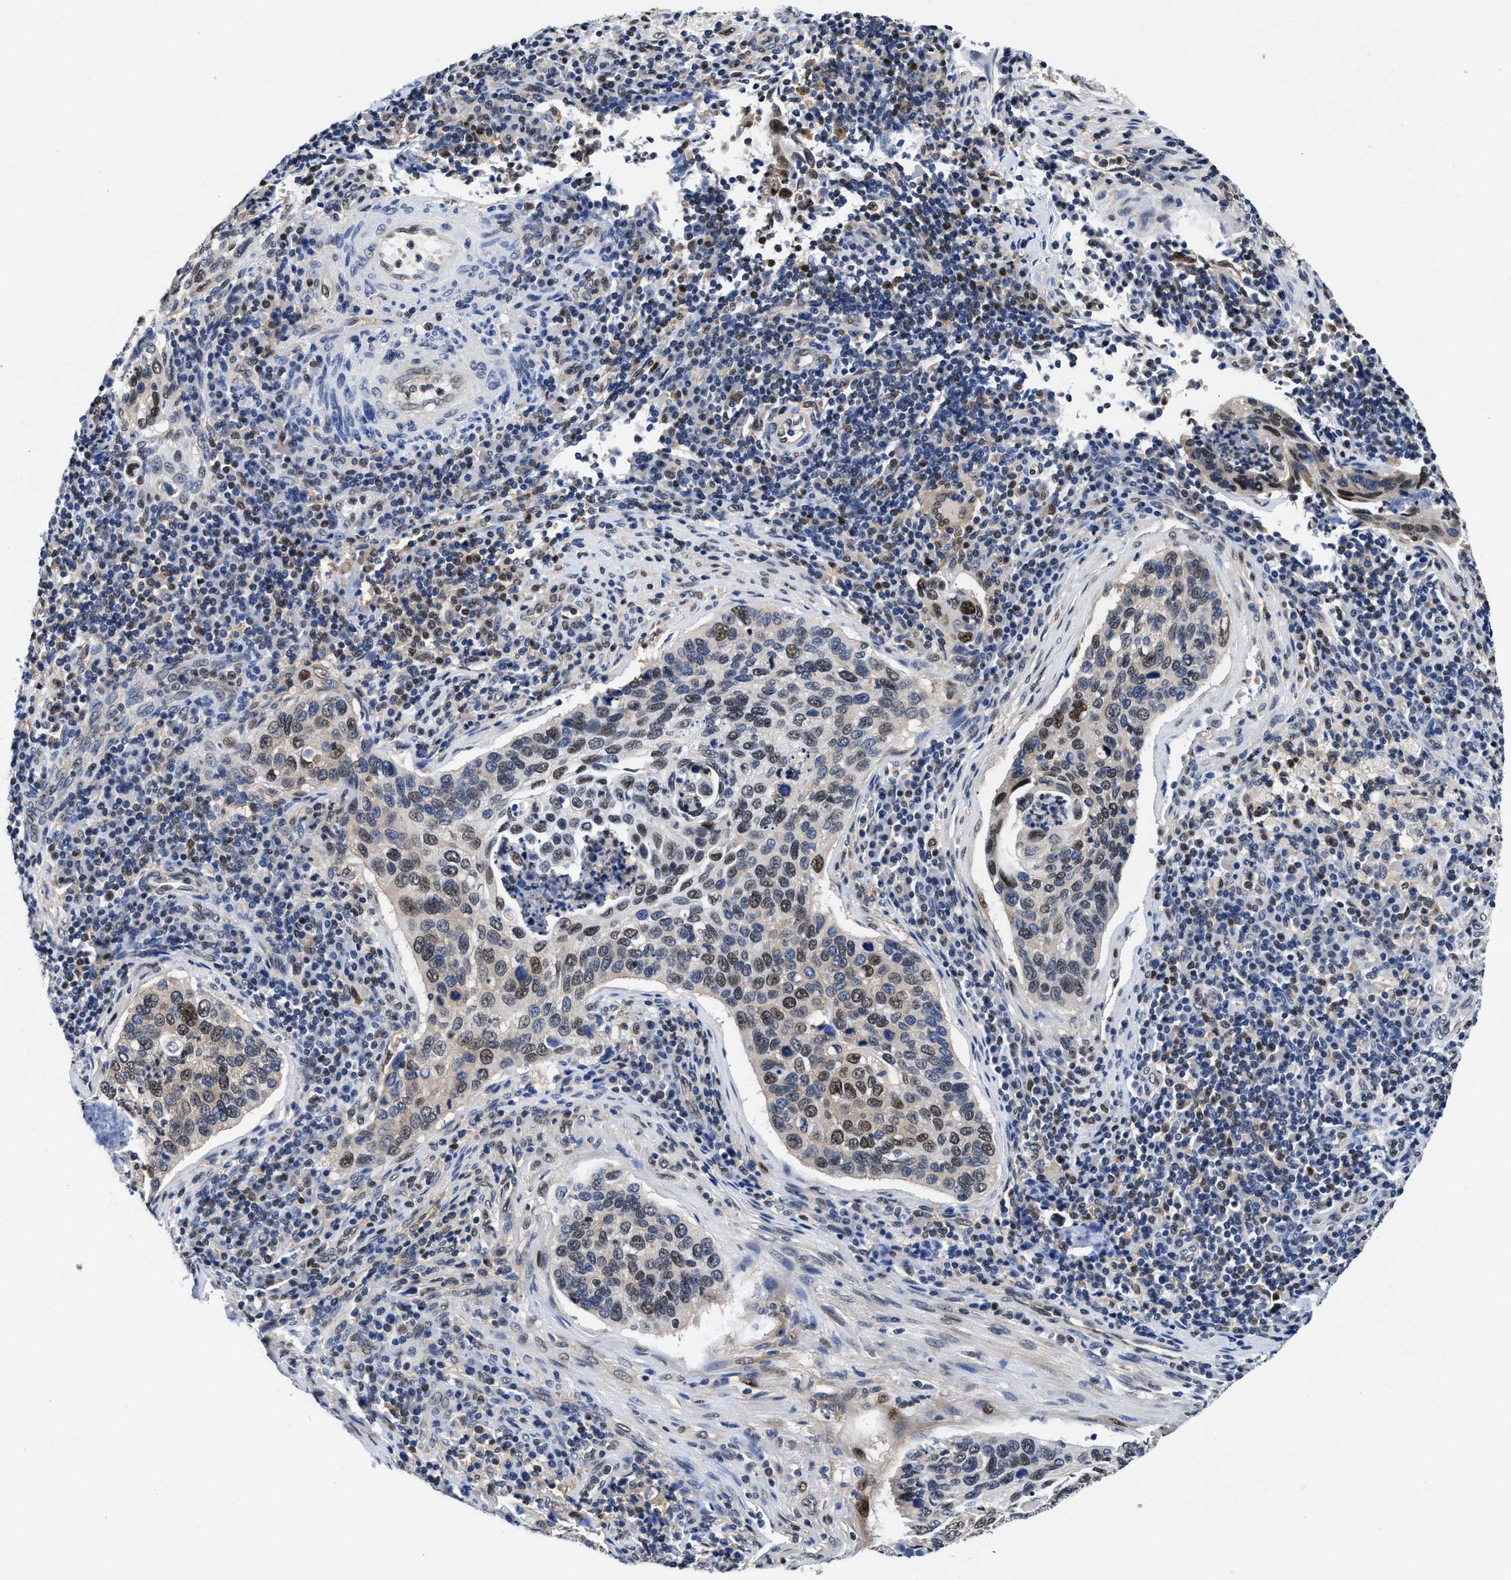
{"staining": {"intensity": "weak", "quantity": ">75%", "location": "nuclear"}, "tissue": "cervical cancer", "cell_type": "Tumor cells", "image_type": "cancer", "snomed": [{"axis": "morphology", "description": "Squamous cell carcinoma, NOS"}, {"axis": "topography", "description": "Cervix"}], "caption": "Squamous cell carcinoma (cervical) tissue displays weak nuclear expression in about >75% of tumor cells, visualized by immunohistochemistry.", "gene": "ACLY", "patient": {"sex": "female", "age": 53}}